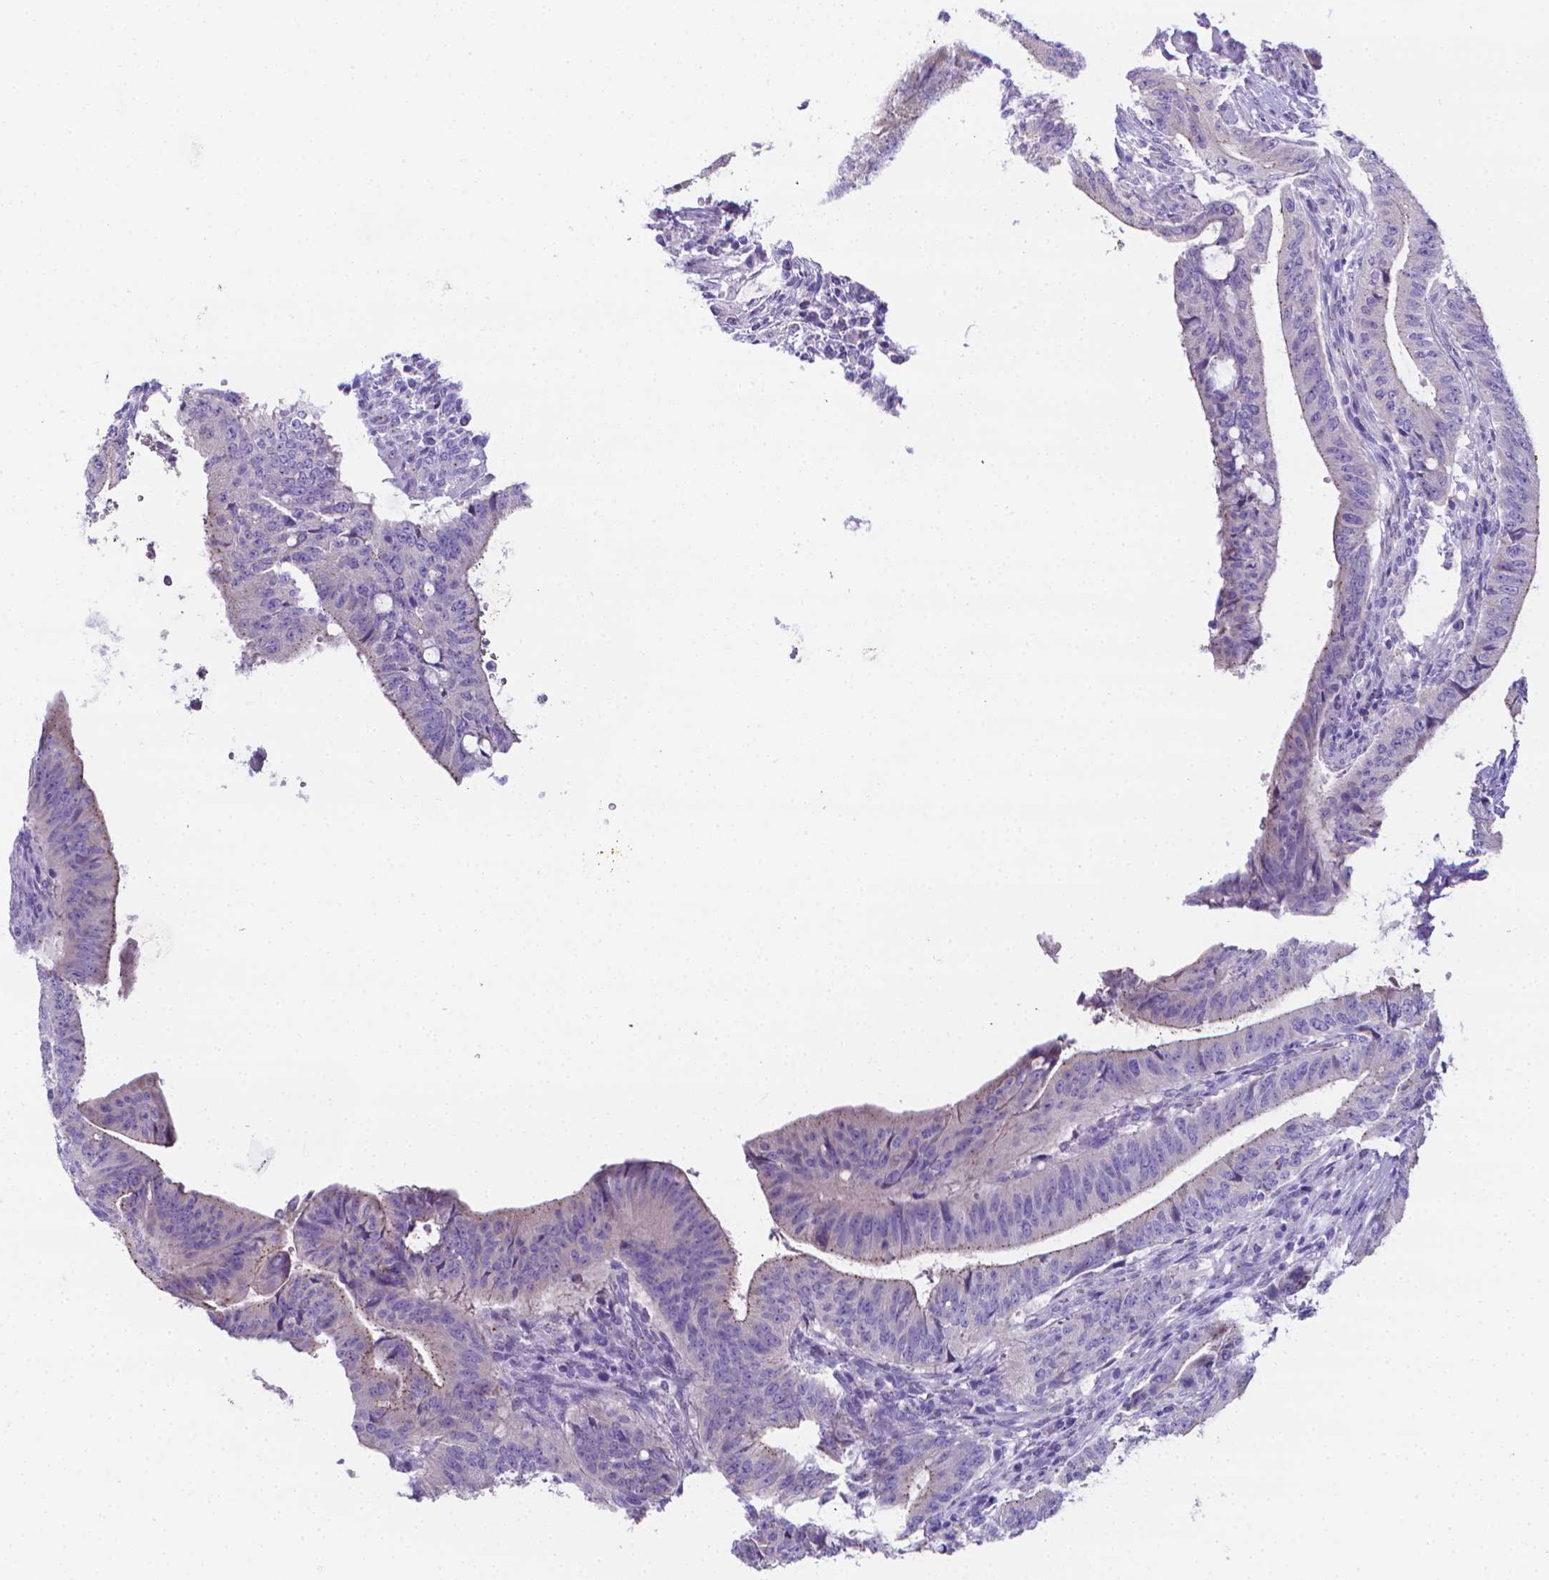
{"staining": {"intensity": "negative", "quantity": "none", "location": "none"}, "tissue": "colorectal cancer", "cell_type": "Tumor cells", "image_type": "cancer", "snomed": [{"axis": "morphology", "description": "Adenocarcinoma, NOS"}, {"axis": "topography", "description": "Colon"}], "caption": "Colorectal cancer was stained to show a protein in brown. There is no significant staining in tumor cells.", "gene": "LRRC73", "patient": {"sex": "female", "age": 43}}